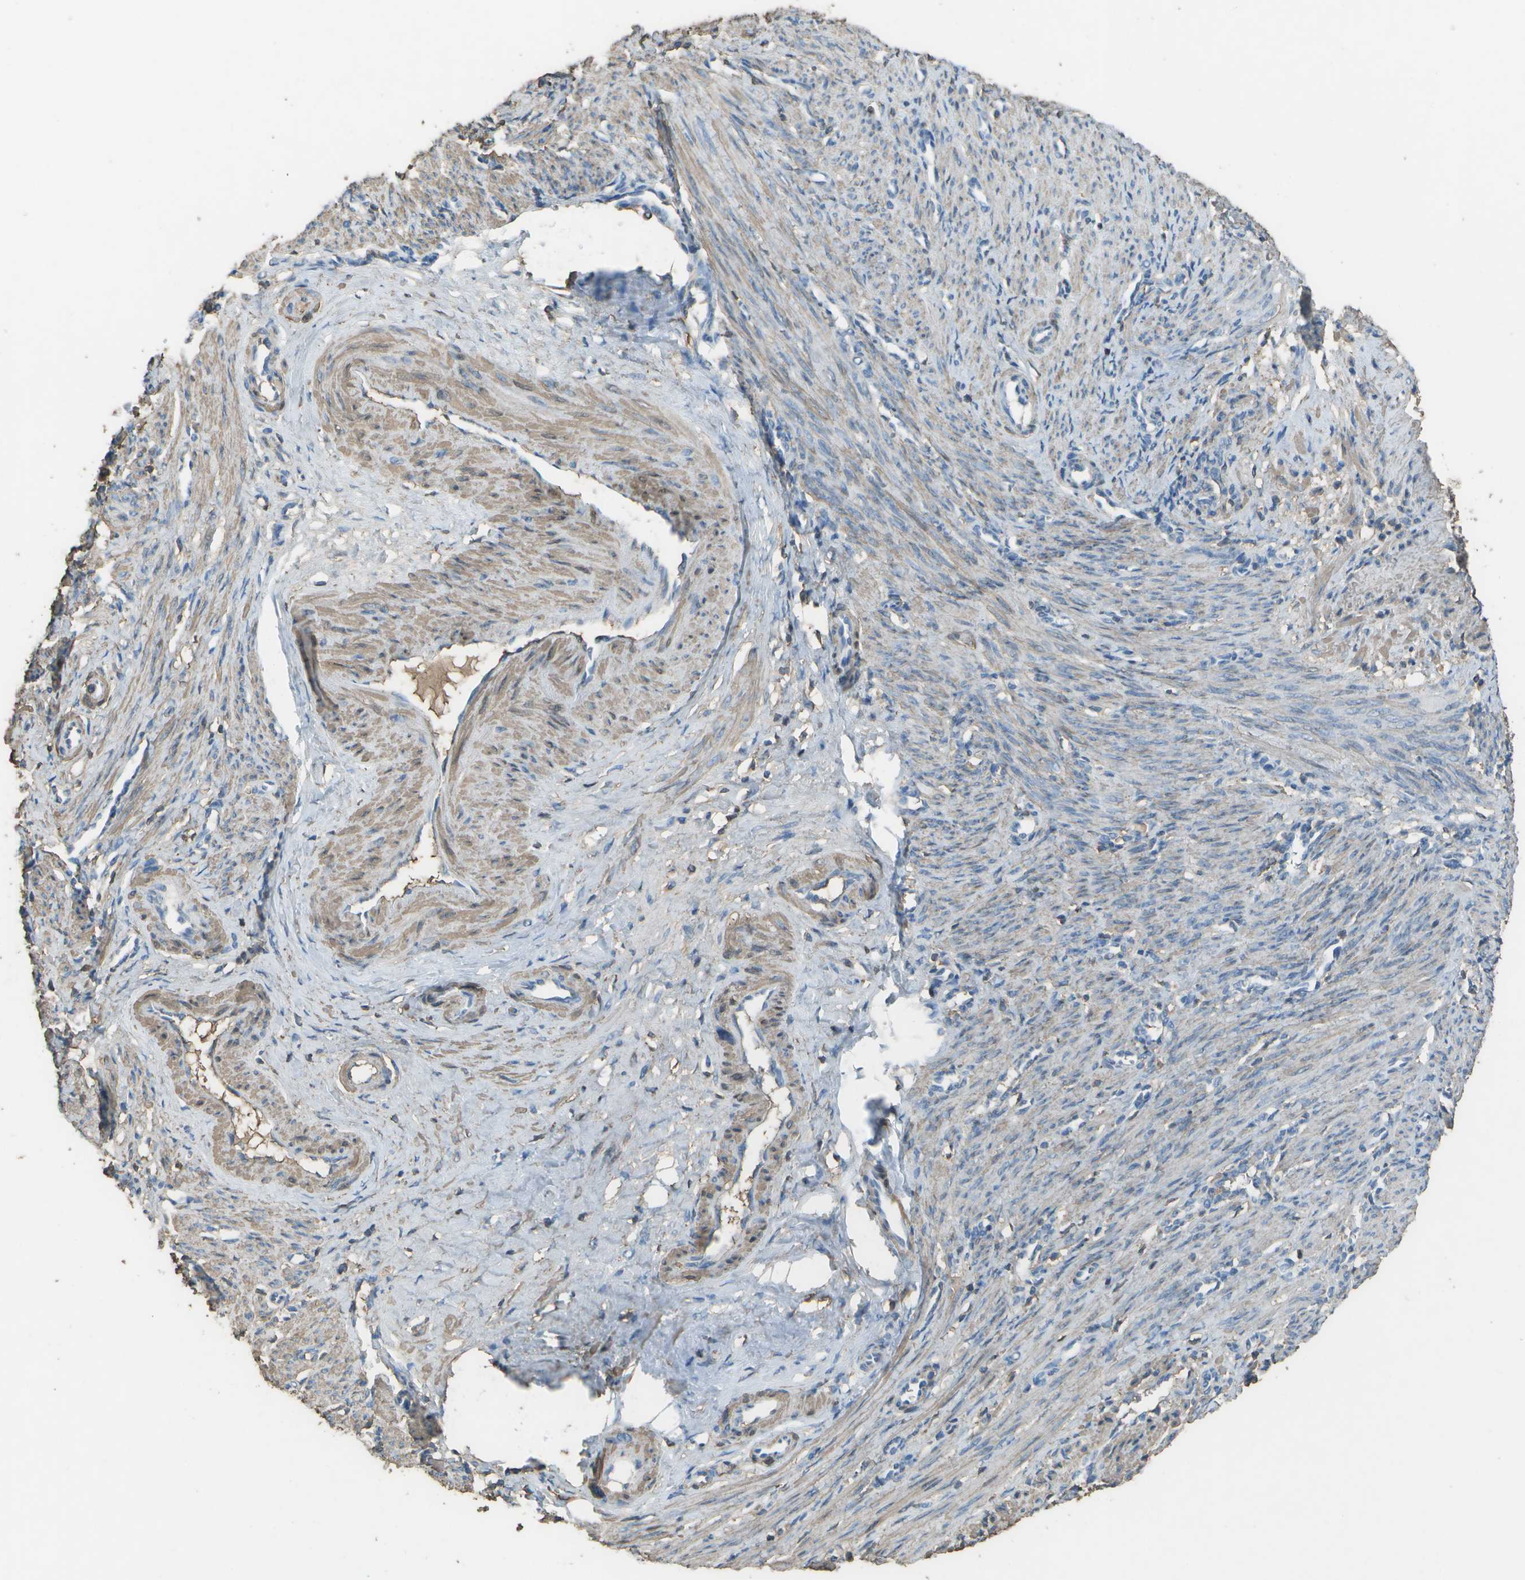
{"staining": {"intensity": "moderate", "quantity": ">75%", "location": "cytoplasmic/membranous"}, "tissue": "smooth muscle", "cell_type": "Smooth muscle cells", "image_type": "normal", "snomed": [{"axis": "morphology", "description": "Normal tissue, NOS"}, {"axis": "topography", "description": "Endometrium"}], "caption": "An image of smooth muscle stained for a protein demonstrates moderate cytoplasmic/membranous brown staining in smooth muscle cells.", "gene": "CYP4F11", "patient": {"sex": "female", "age": 33}}